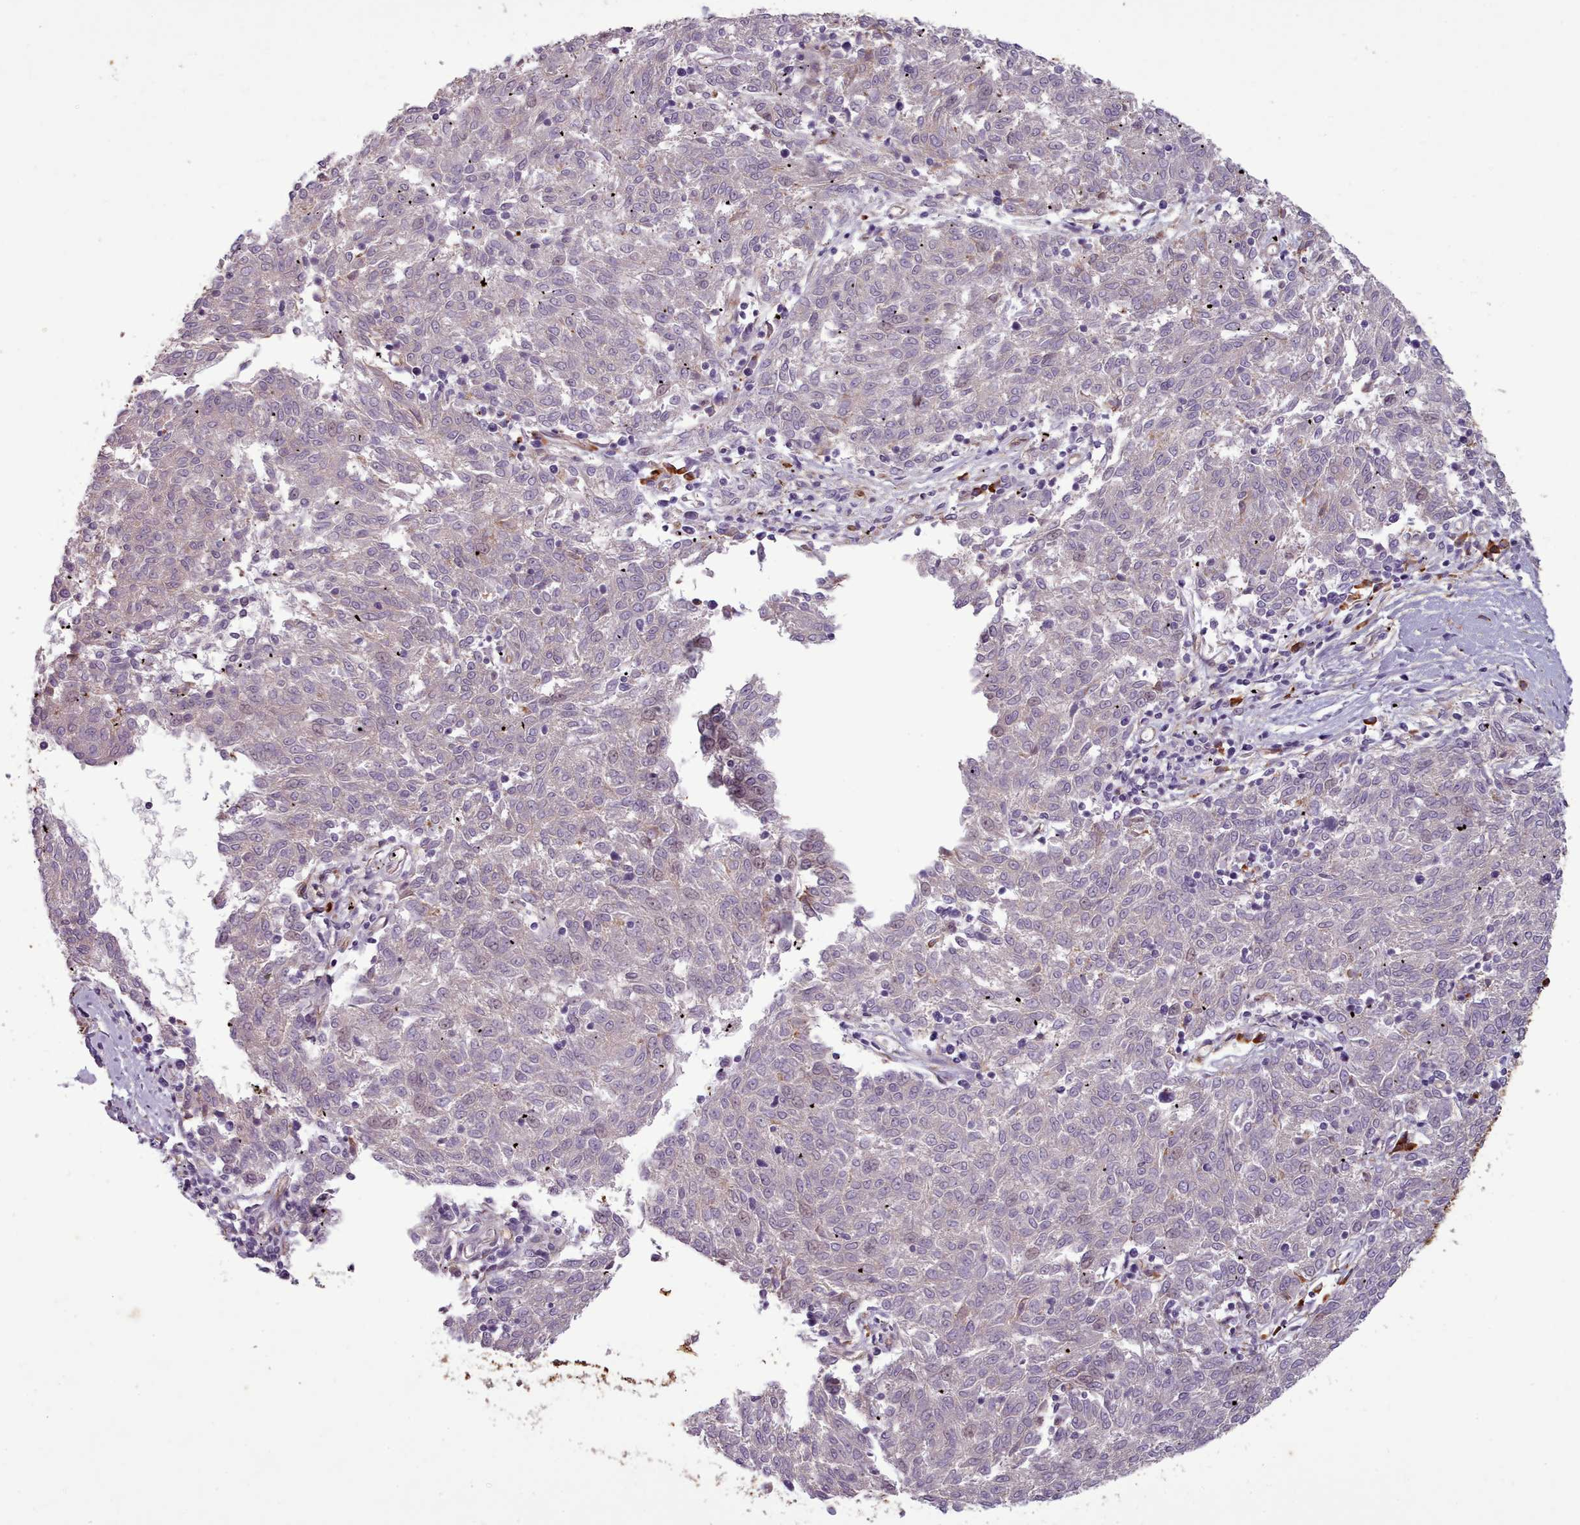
{"staining": {"intensity": "negative", "quantity": "none", "location": "none"}, "tissue": "melanoma", "cell_type": "Tumor cells", "image_type": "cancer", "snomed": [{"axis": "morphology", "description": "Malignant melanoma, NOS"}, {"axis": "topography", "description": "Skin"}], "caption": "Malignant melanoma was stained to show a protein in brown. There is no significant expression in tumor cells. The staining is performed using DAB (3,3'-diaminobenzidine) brown chromogen with nuclei counter-stained in using hematoxylin.", "gene": "PLD4", "patient": {"sex": "female", "age": 72}}